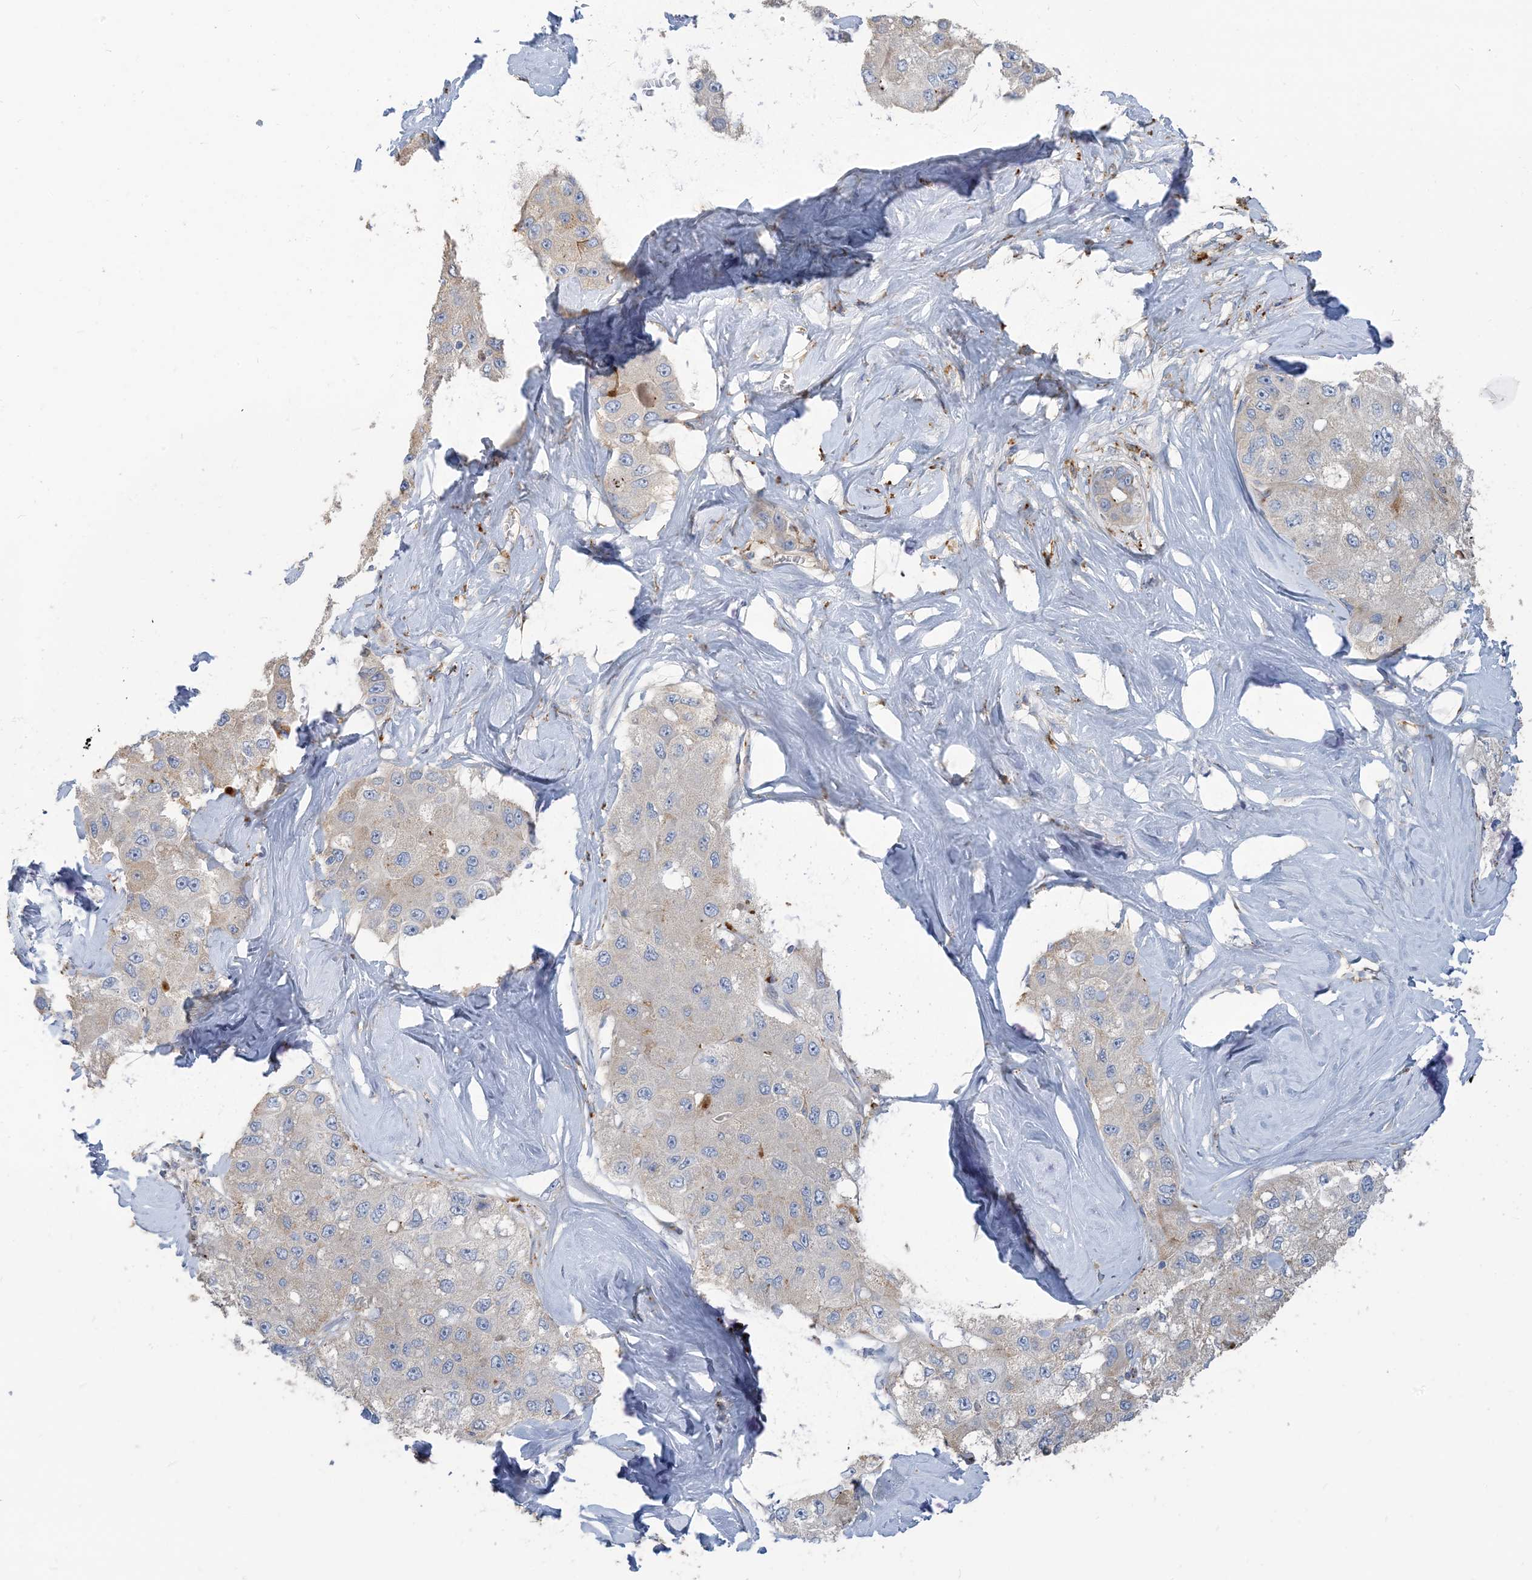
{"staining": {"intensity": "negative", "quantity": "none", "location": "none"}, "tissue": "liver cancer", "cell_type": "Tumor cells", "image_type": "cancer", "snomed": [{"axis": "morphology", "description": "Carcinoma, Hepatocellular, NOS"}, {"axis": "topography", "description": "Liver"}], "caption": "This micrograph is of liver cancer (hepatocellular carcinoma) stained with IHC to label a protein in brown with the nuclei are counter-stained blue. There is no expression in tumor cells.", "gene": "PEAR1", "patient": {"sex": "male", "age": 80}}